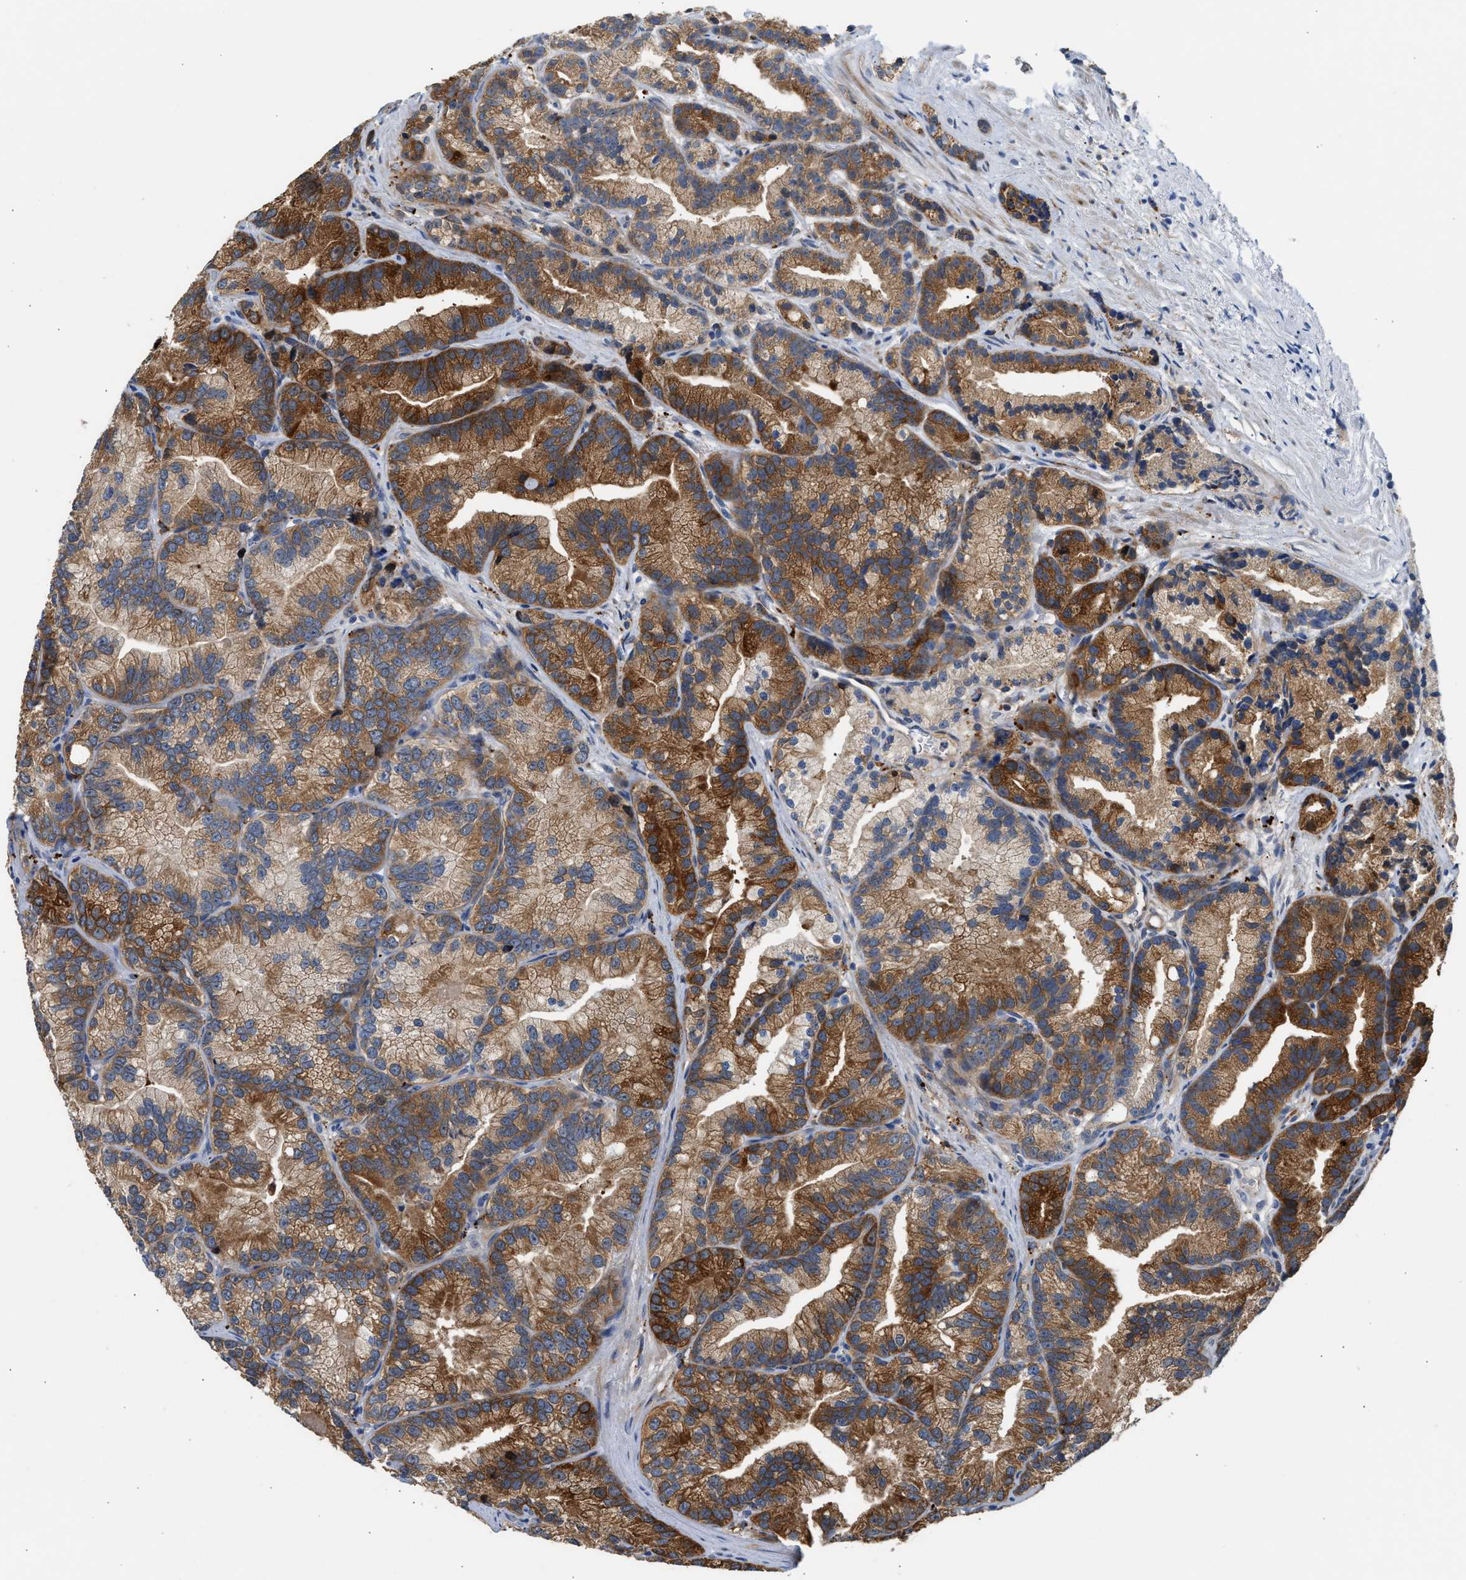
{"staining": {"intensity": "strong", "quantity": "25%-75%", "location": "cytoplasmic/membranous"}, "tissue": "prostate cancer", "cell_type": "Tumor cells", "image_type": "cancer", "snomed": [{"axis": "morphology", "description": "Adenocarcinoma, Low grade"}, {"axis": "topography", "description": "Prostate"}], "caption": "Prostate cancer (low-grade adenocarcinoma) stained for a protein (brown) exhibits strong cytoplasmic/membranous positive expression in approximately 25%-75% of tumor cells.", "gene": "AMZ1", "patient": {"sex": "male", "age": 89}}